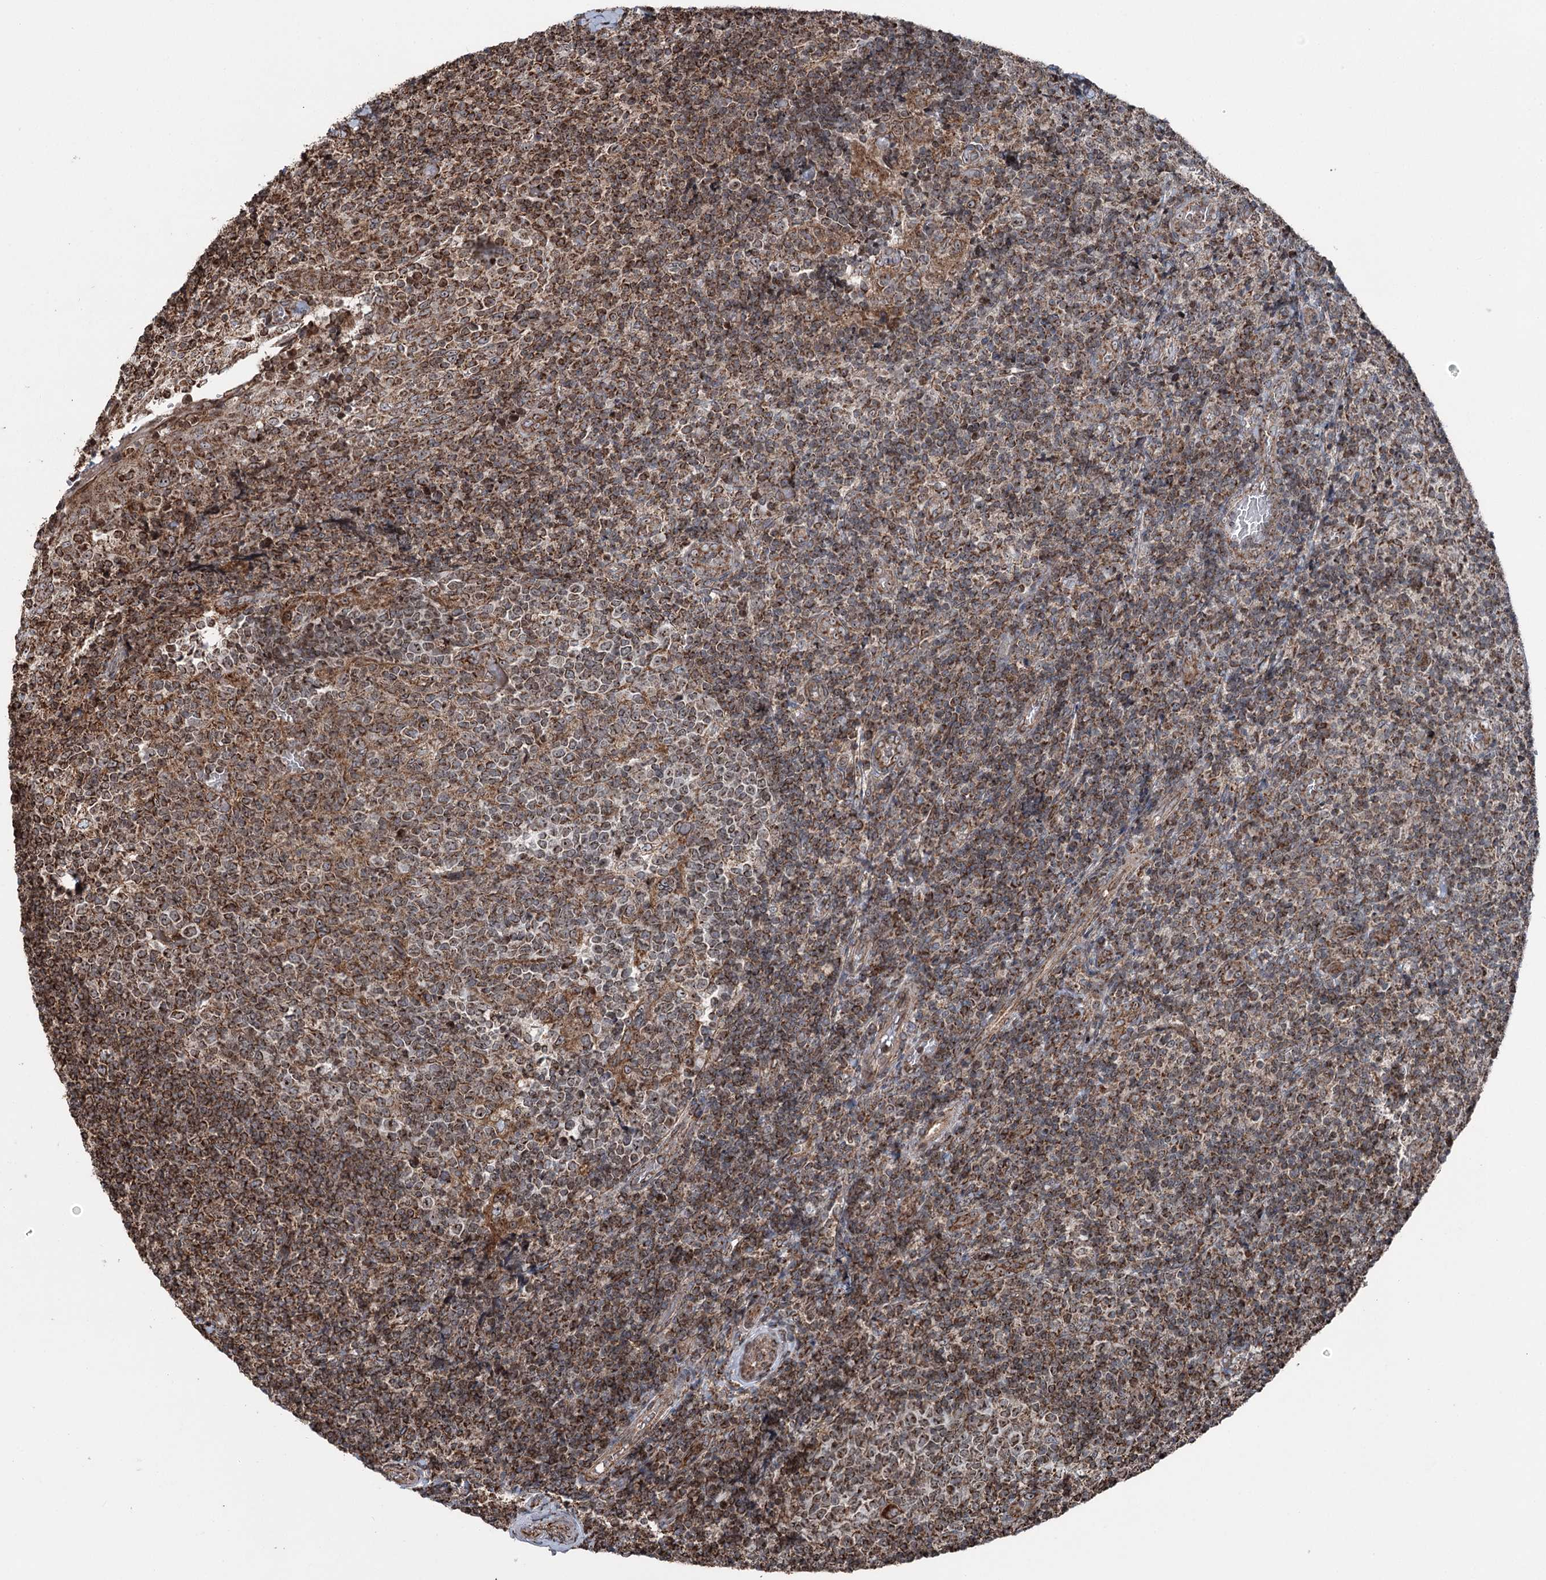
{"staining": {"intensity": "moderate", "quantity": "25%-75%", "location": "cytoplasmic/membranous,nuclear"}, "tissue": "tonsil", "cell_type": "Germinal center cells", "image_type": "normal", "snomed": [{"axis": "morphology", "description": "Normal tissue, NOS"}, {"axis": "topography", "description": "Tonsil"}], "caption": "A brown stain labels moderate cytoplasmic/membranous,nuclear expression of a protein in germinal center cells of unremarkable human tonsil. (DAB (3,3'-diaminobenzidine) IHC, brown staining for protein, blue staining for nuclei).", "gene": "STEEP1", "patient": {"sex": "female", "age": 19}}